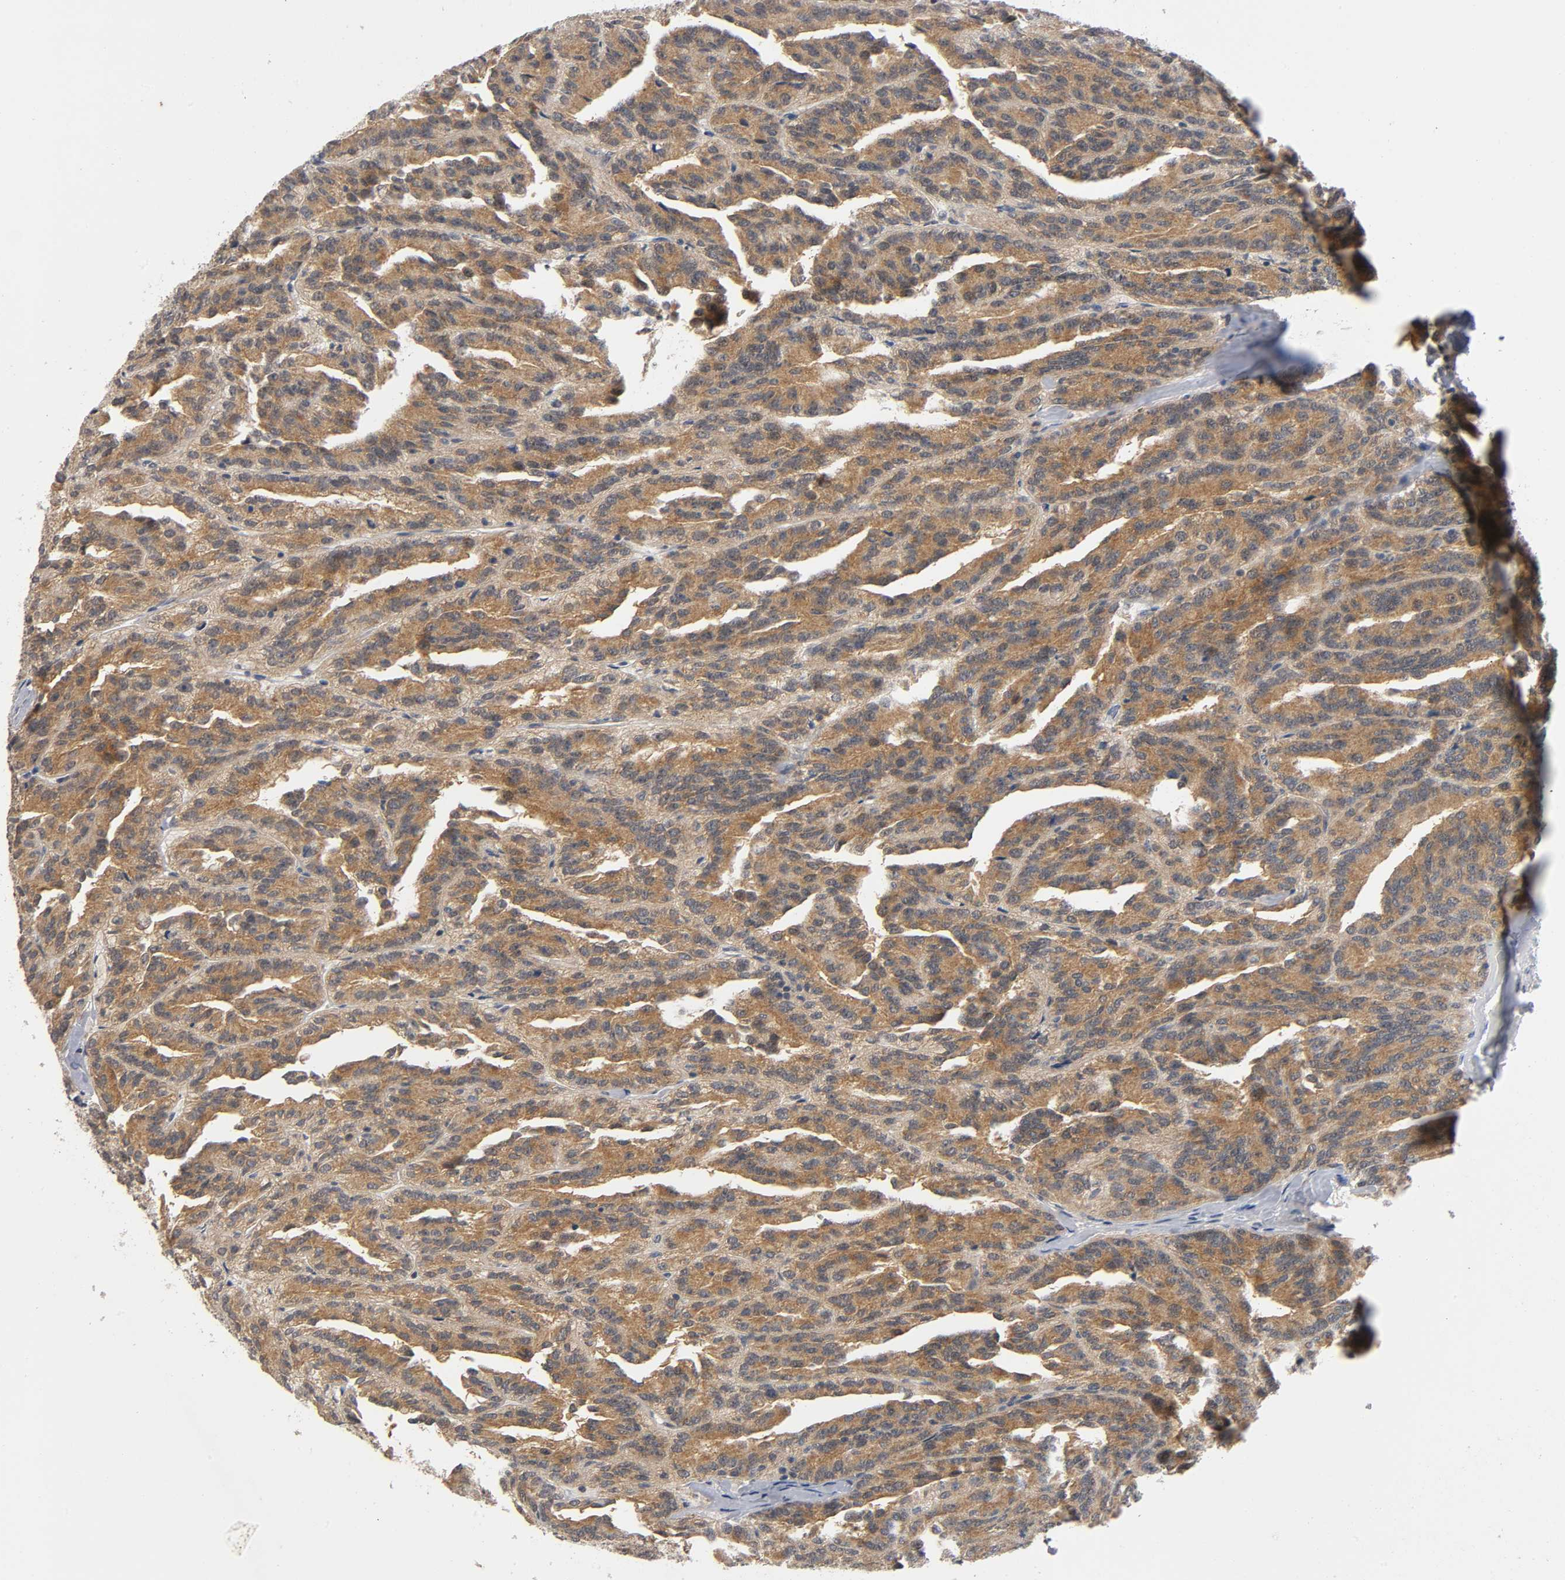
{"staining": {"intensity": "moderate", "quantity": ">75%", "location": "cytoplasmic/membranous"}, "tissue": "renal cancer", "cell_type": "Tumor cells", "image_type": "cancer", "snomed": [{"axis": "morphology", "description": "Adenocarcinoma, NOS"}, {"axis": "topography", "description": "Kidney"}], "caption": "Adenocarcinoma (renal) tissue demonstrates moderate cytoplasmic/membranous positivity in approximately >75% of tumor cells, visualized by immunohistochemistry.", "gene": "MAPK8", "patient": {"sex": "male", "age": 46}}